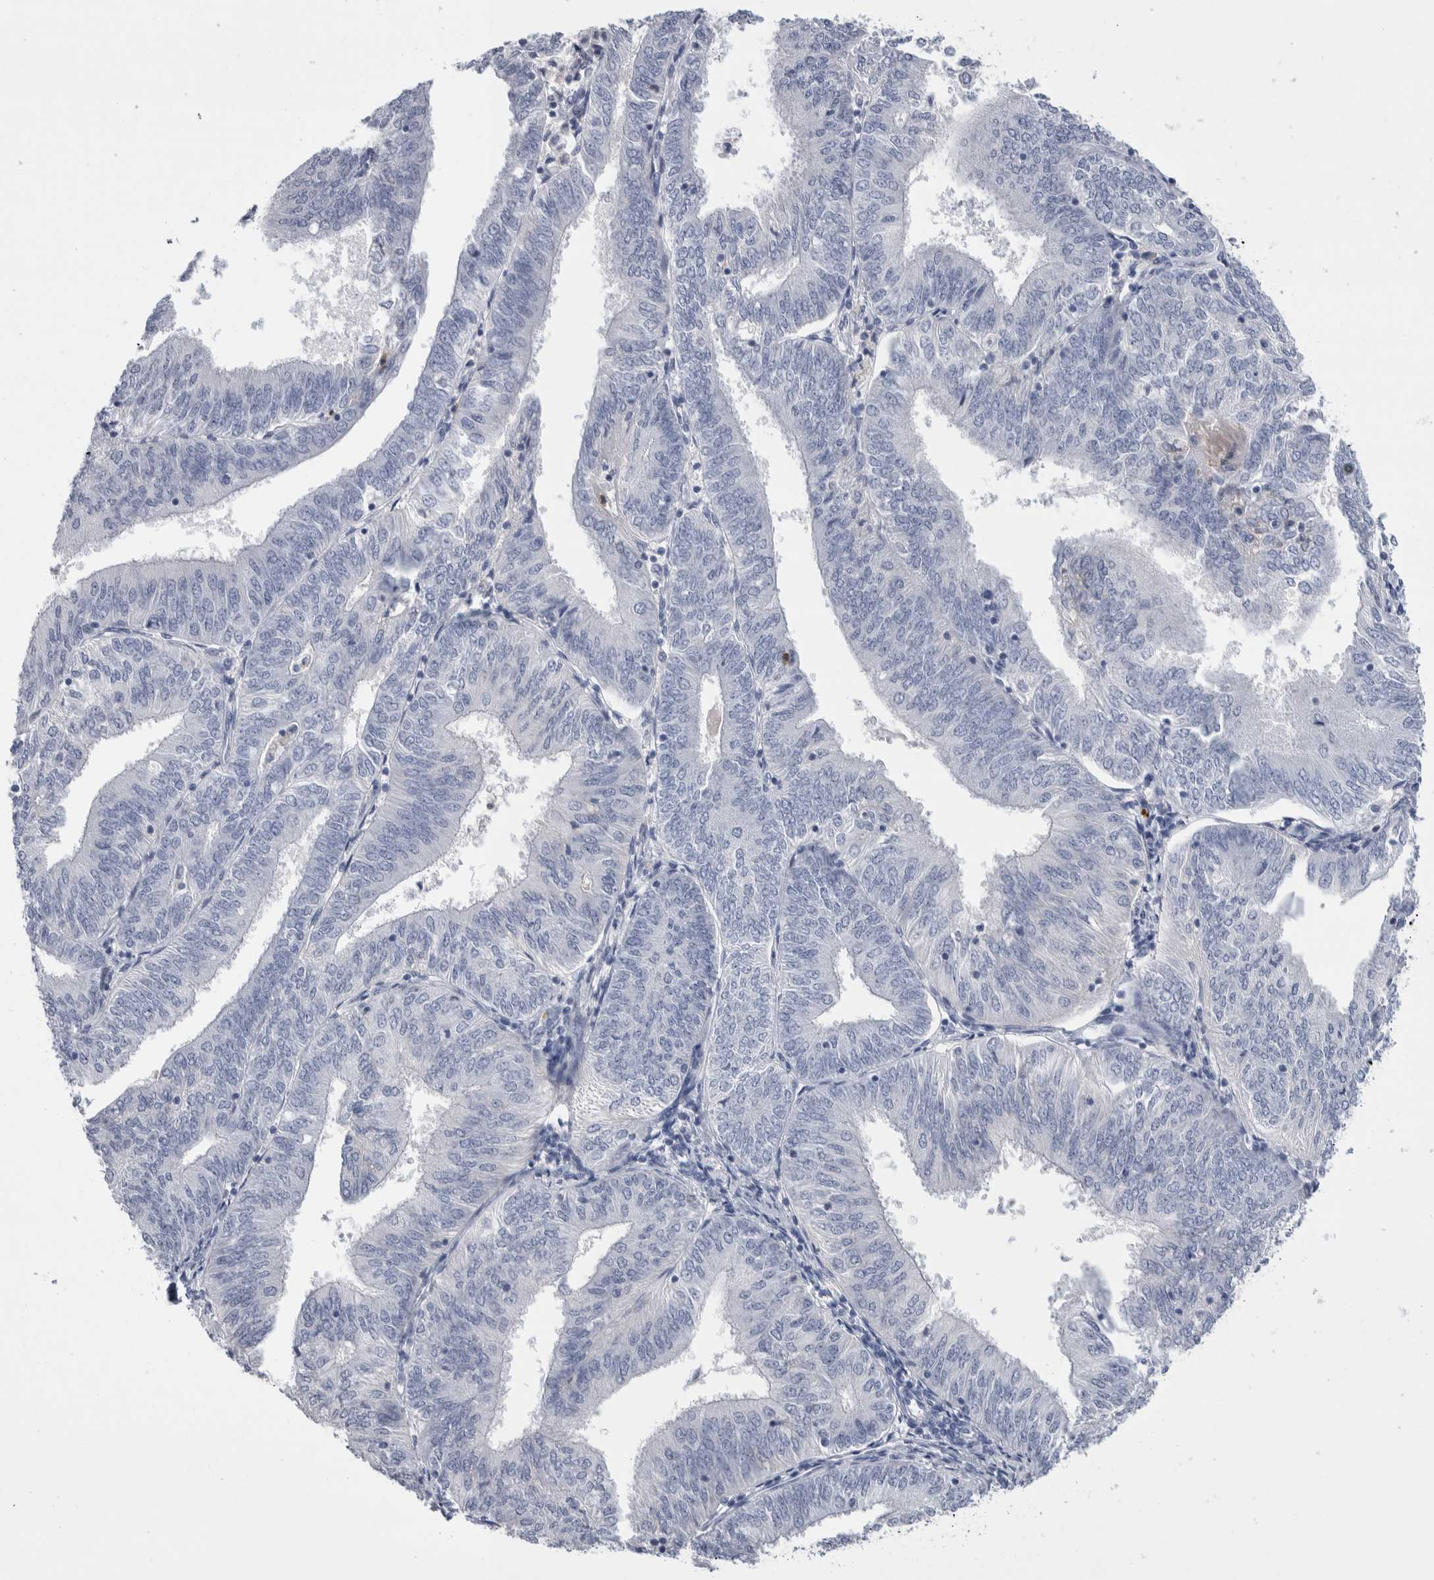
{"staining": {"intensity": "negative", "quantity": "none", "location": "none"}, "tissue": "endometrial cancer", "cell_type": "Tumor cells", "image_type": "cancer", "snomed": [{"axis": "morphology", "description": "Adenocarcinoma, NOS"}, {"axis": "topography", "description": "Endometrium"}], "caption": "Immunohistochemistry image of neoplastic tissue: human endometrial adenocarcinoma stained with DAB (3,3'-diaminobenzidine) demonstrates no significant protein staining in tumor cells.", "gene": "LURAP1L", "patient": {"sex": "female", "age": 58}}